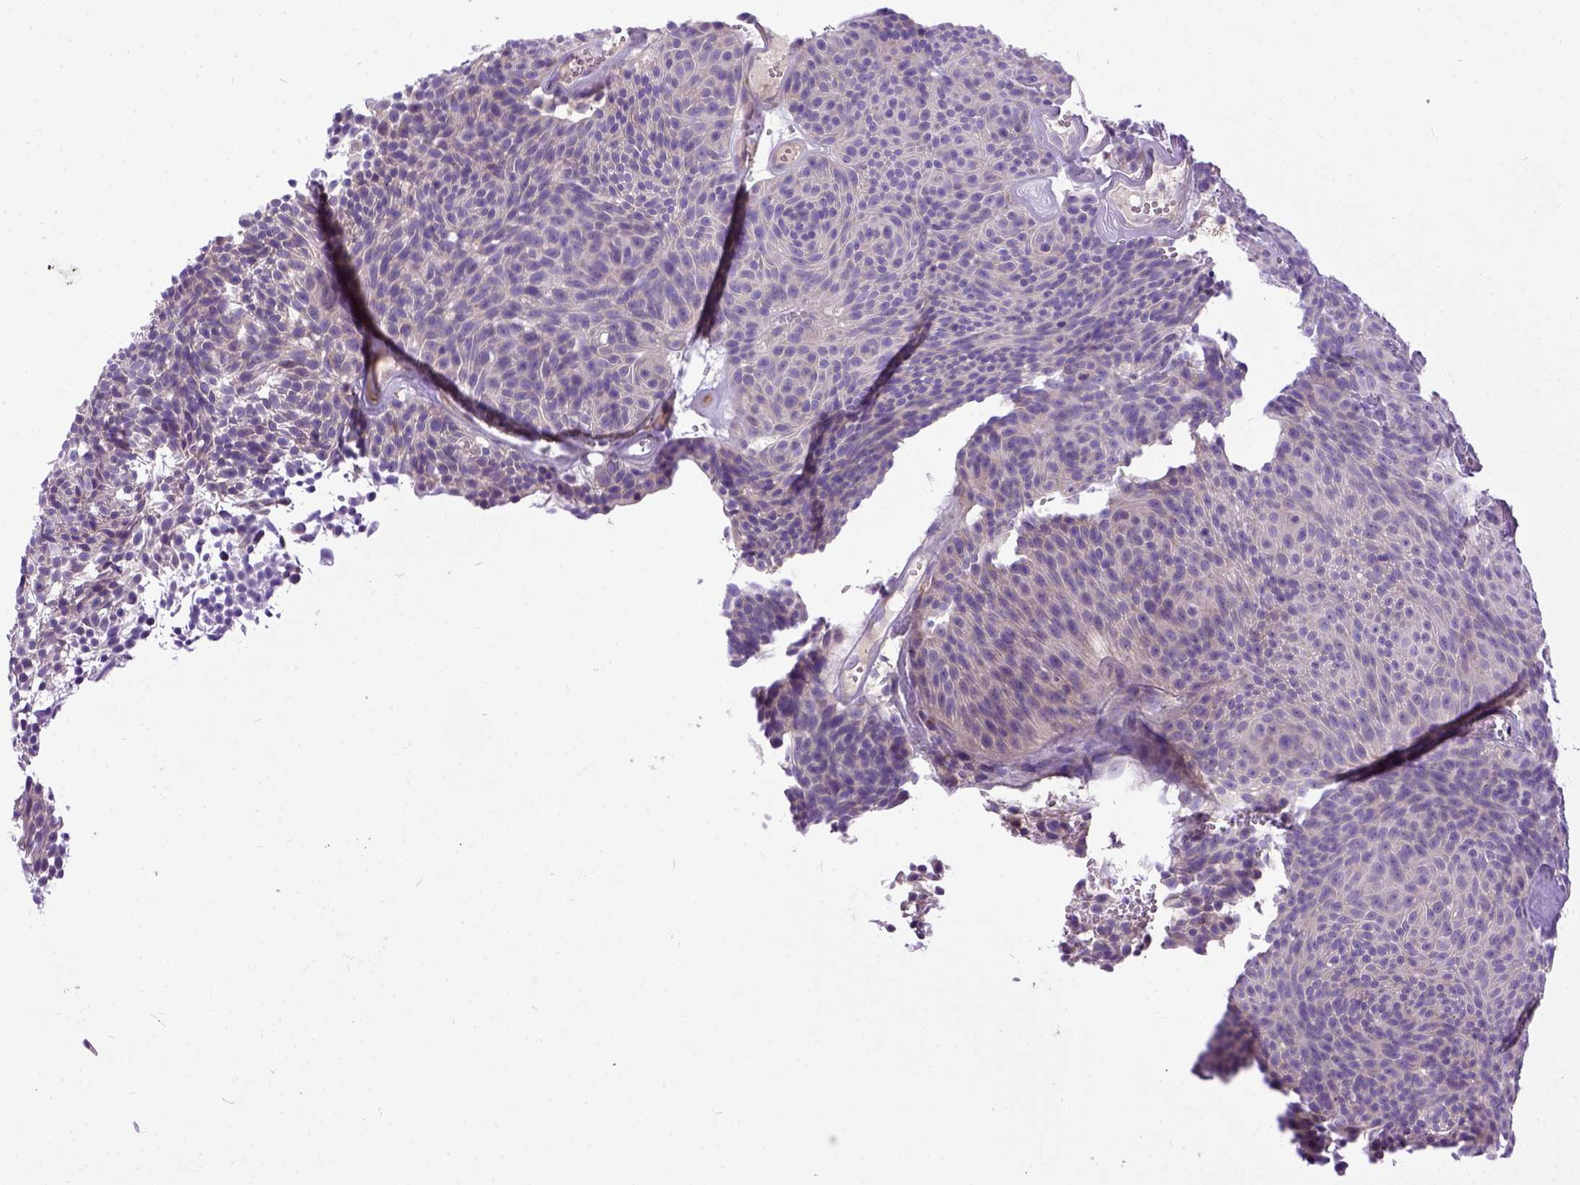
{"staining": {"intensity": "negative", "quantity": "none", "location": "none"}, "tissue": "urothelial cancer", "cell_type": "Tumor cells", "image_type": "cancer", "snomed": [{"axis": "morphology", "description": "Urothelial carcinoma, Low grade"}, {"axis": "topography", "description": "Urinary bladder"}], "caption": "High magnification brightfield microscopy of urothelial carcinoma (low-grade) stained with DAB (3,3'-diaminobenzidine) (brown) and counterstained with hematoxylin (blue): tumor cells show no significant staining.", "gene": "NEK5", "patient": {"sex": "male", "age": 77}}